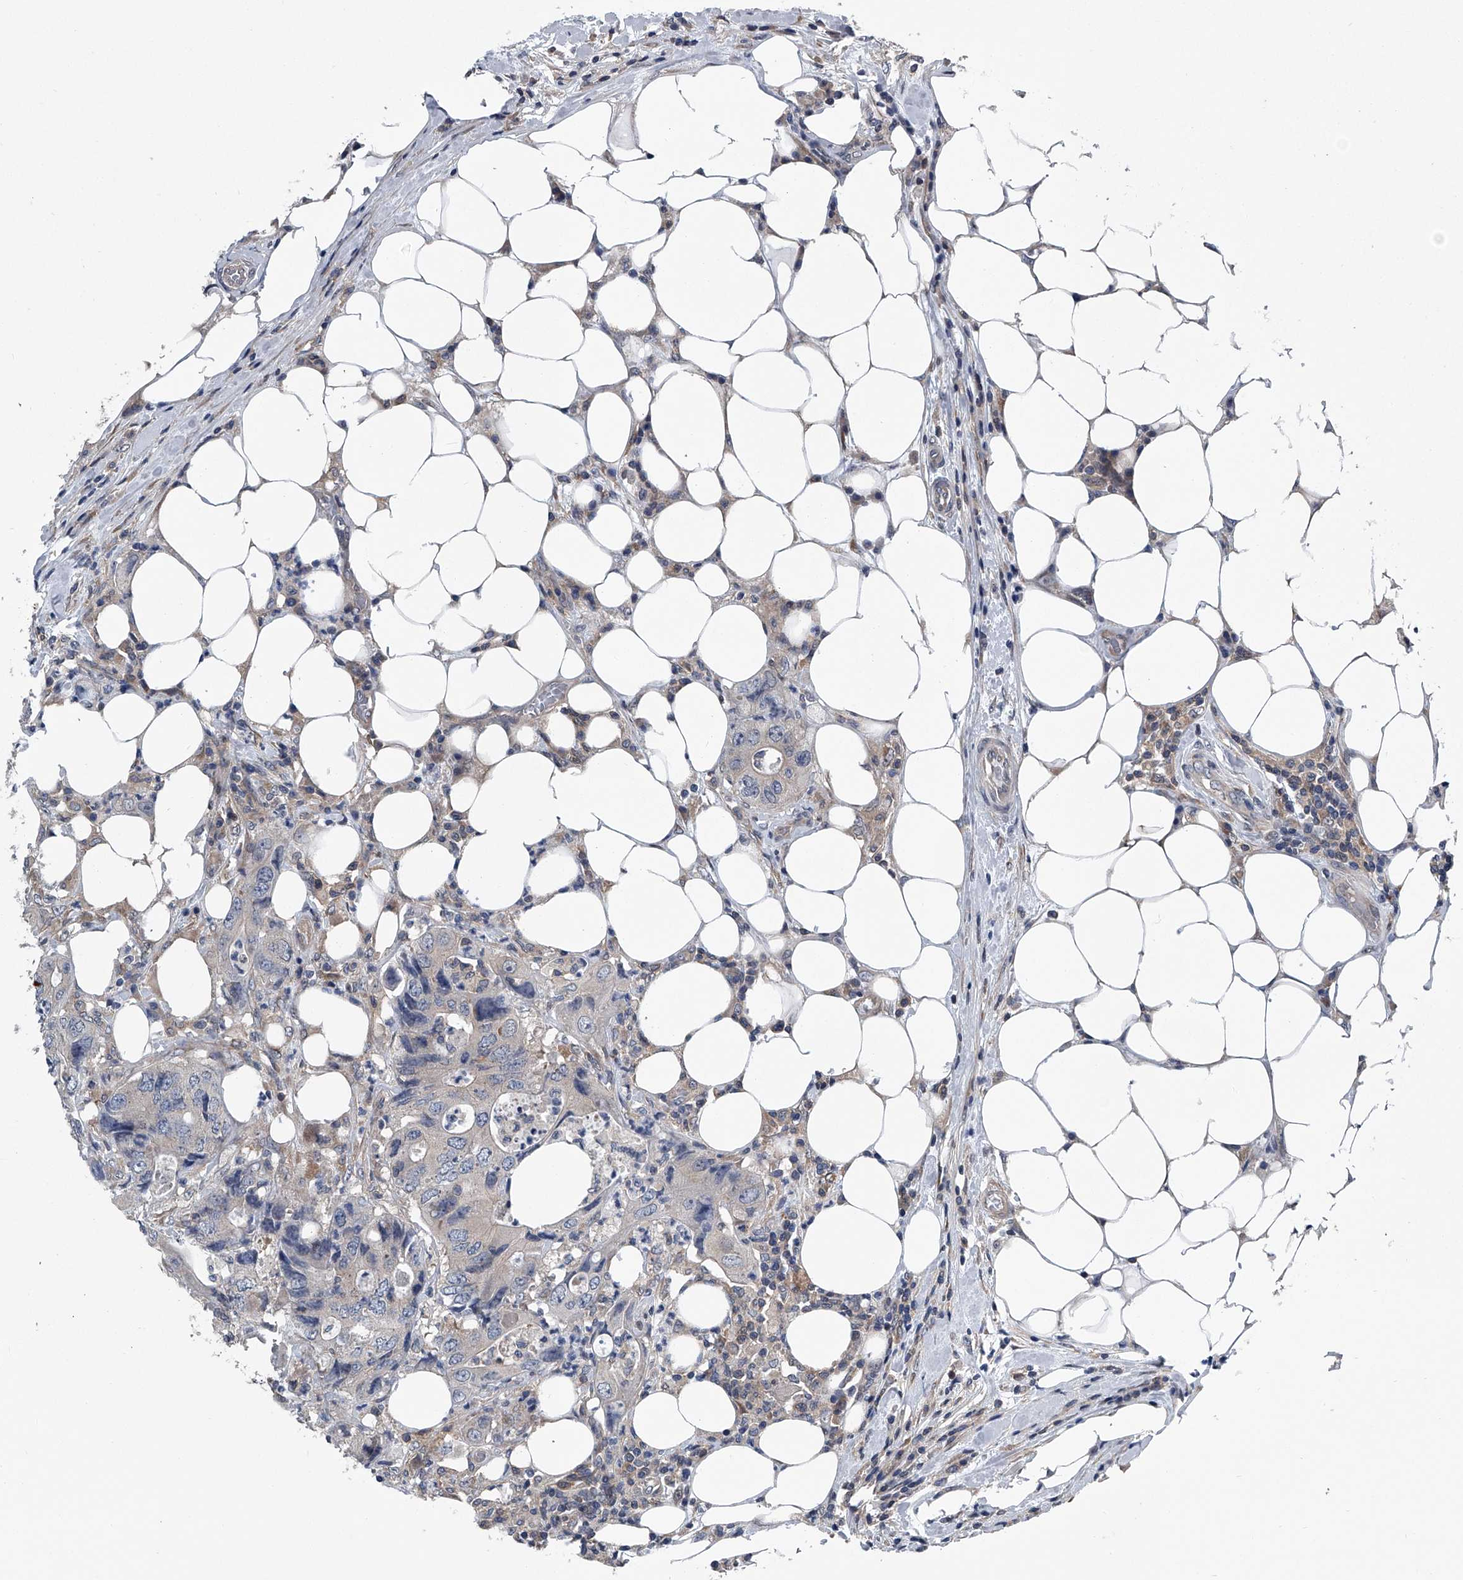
{"staining": {"intensity": "negative", "quantity": "none", "location": "none"}, "tissue": "colorectal cancer", "cell_type": "Tumor cells", "image_type": "cancer", "snomed": [{"axis": "morphology", "description": "Adenocarcinoma, NOS"}, {"axis": "topography", "description": "Colon"}], "caption": "The immunohistochemistry (IHC) photomicrograph has no significant expression in tumor cells of adenocarcinoma (colorectal) tissue.", "gene": "PPP2R5D", "patient": {"sex": "male", "age": 71}}